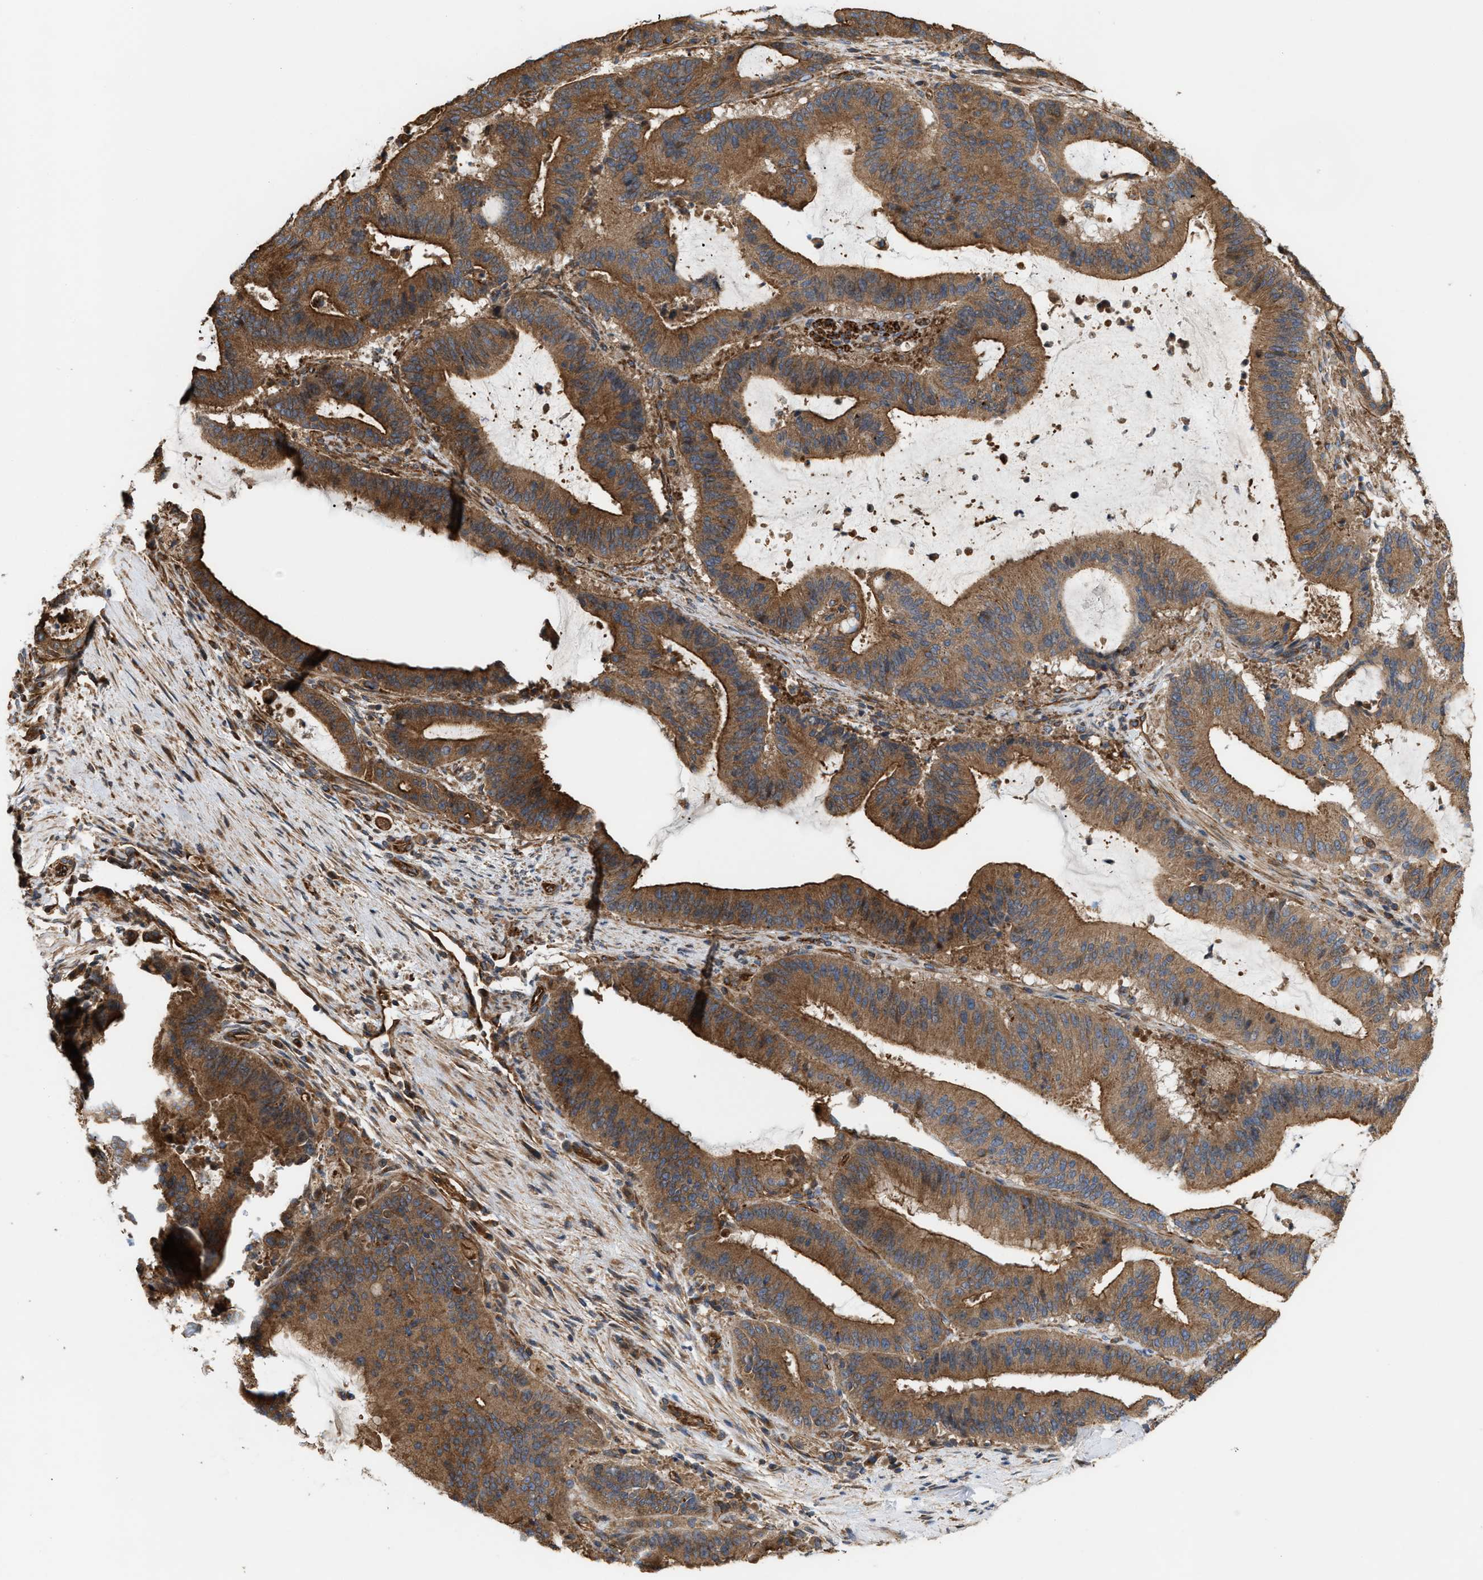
{"staining": {"intensity": "moderate", "quantity": ">75%", "location": "cytoplasmic/membranous"}, "tissue": "liver cancer", "cell_type": "Tumor cells", "image_type": "cancer", "snomed": [{"axis": "morphology", "description": "Normal tissue, NOS"}, {"axis": "morphology", "description": "Cholangiocarcinoma"}, {"axis": "topography", "description": "Liver"}, {"axis": "topography", "description": "Peripheral nerve tissue"}], "caption": "This histopathology image exhibits immunohistochemistry staining of human liver cancer, with medium moderate cytoplasmic/membranous expression in approximately >75% of tumor cells.", "gene": "EPS15L1", "patient": {"sex": "female", "age": 73}}